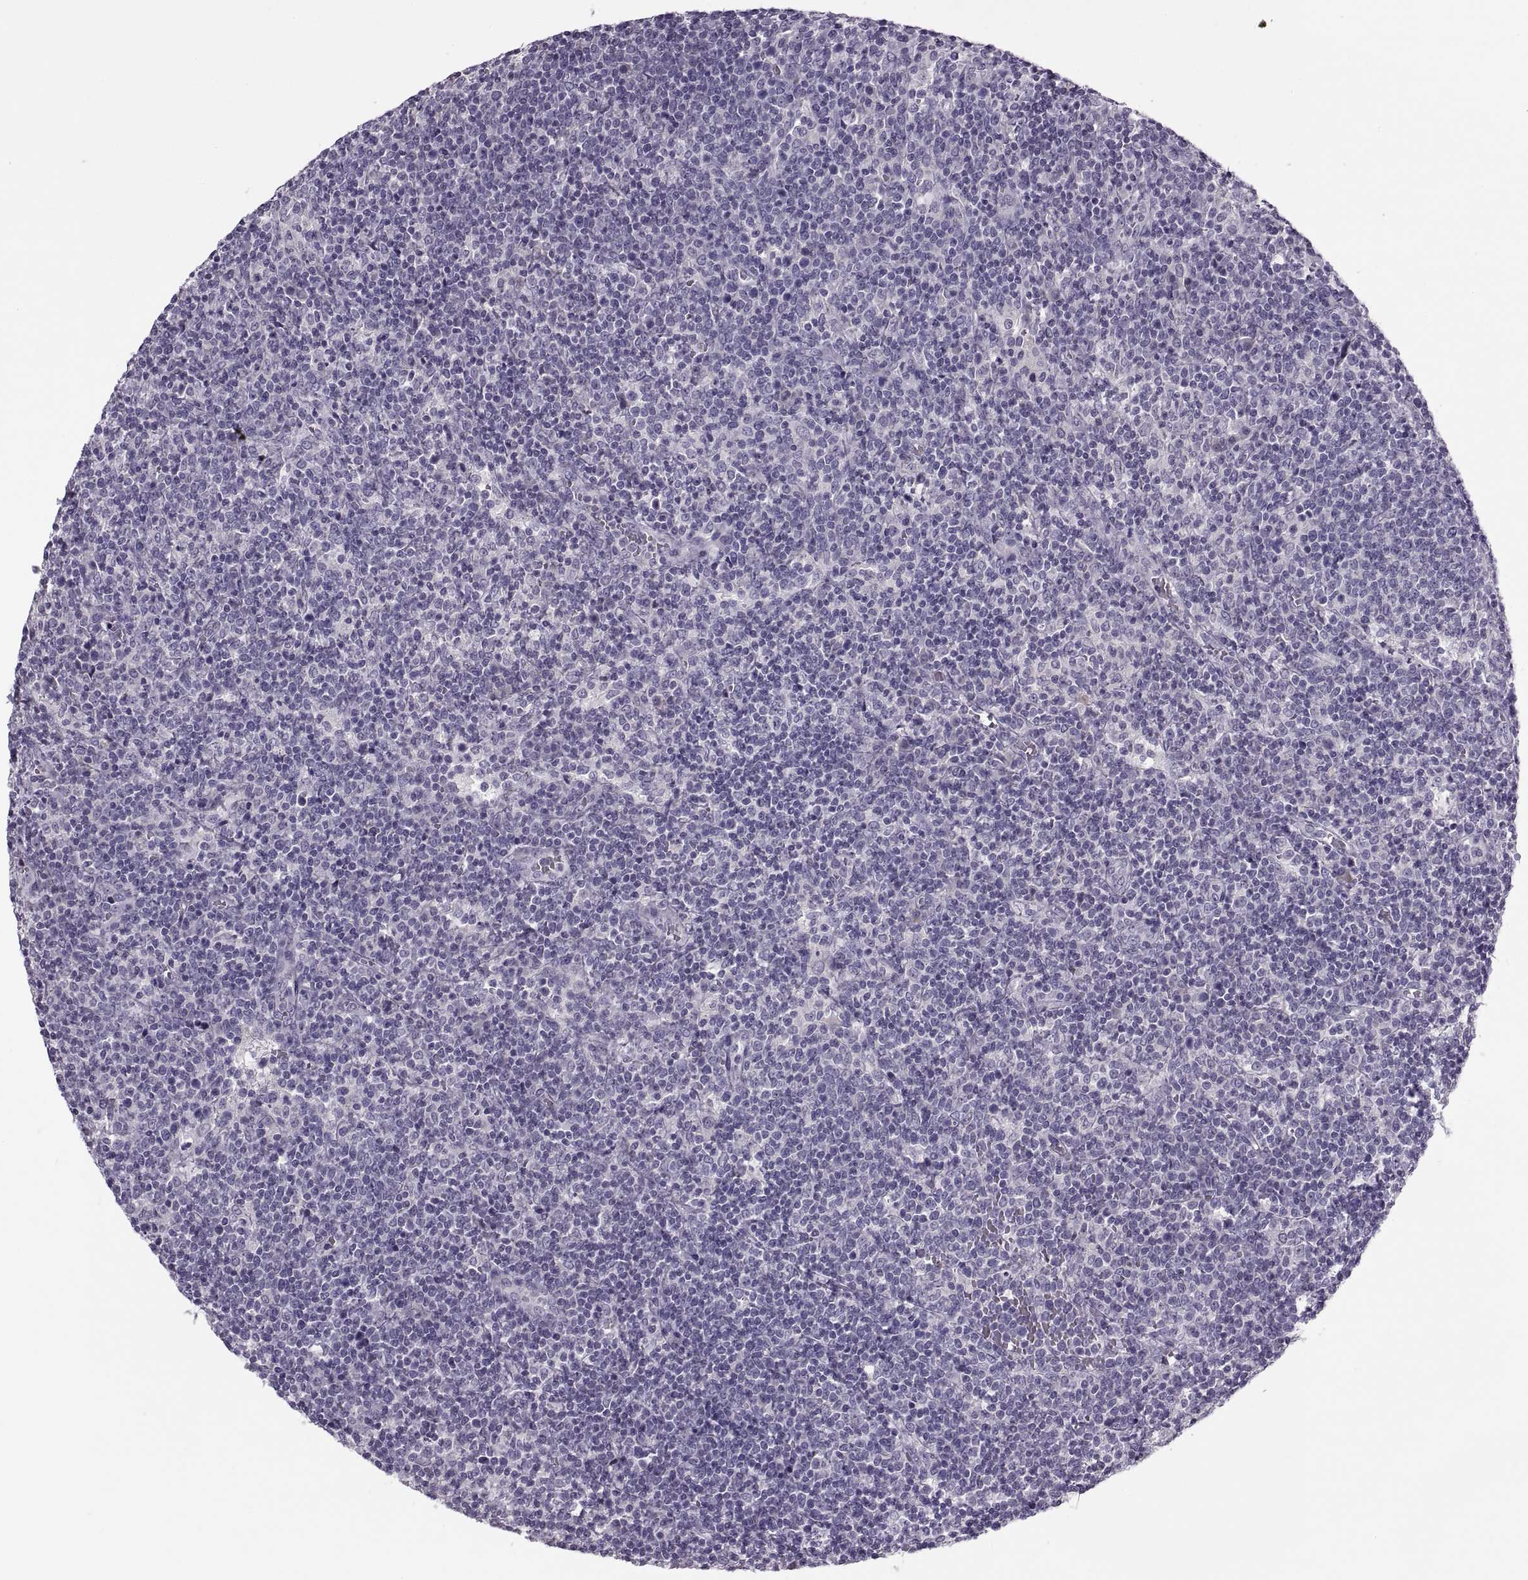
{"staining": {"intensity": "negative", "quantity": "none", "location": "none"}, "tissue": "lymphoma", "cell_type": "Tumor cells", "image_type": "cancer", "snomed": [{"axis": "morphology", "description": "Malignant lymphoma, non-Hodgkin's type, High grade"}, {"axis": "topography", "description": "Lymph node"}], "caption": "A micrograph of lymphoma stained for a protein demonstrates no brown staining in tumor cells.", "gene": "RSPH6A", "patient": {"sex": "male", "age": 61}}